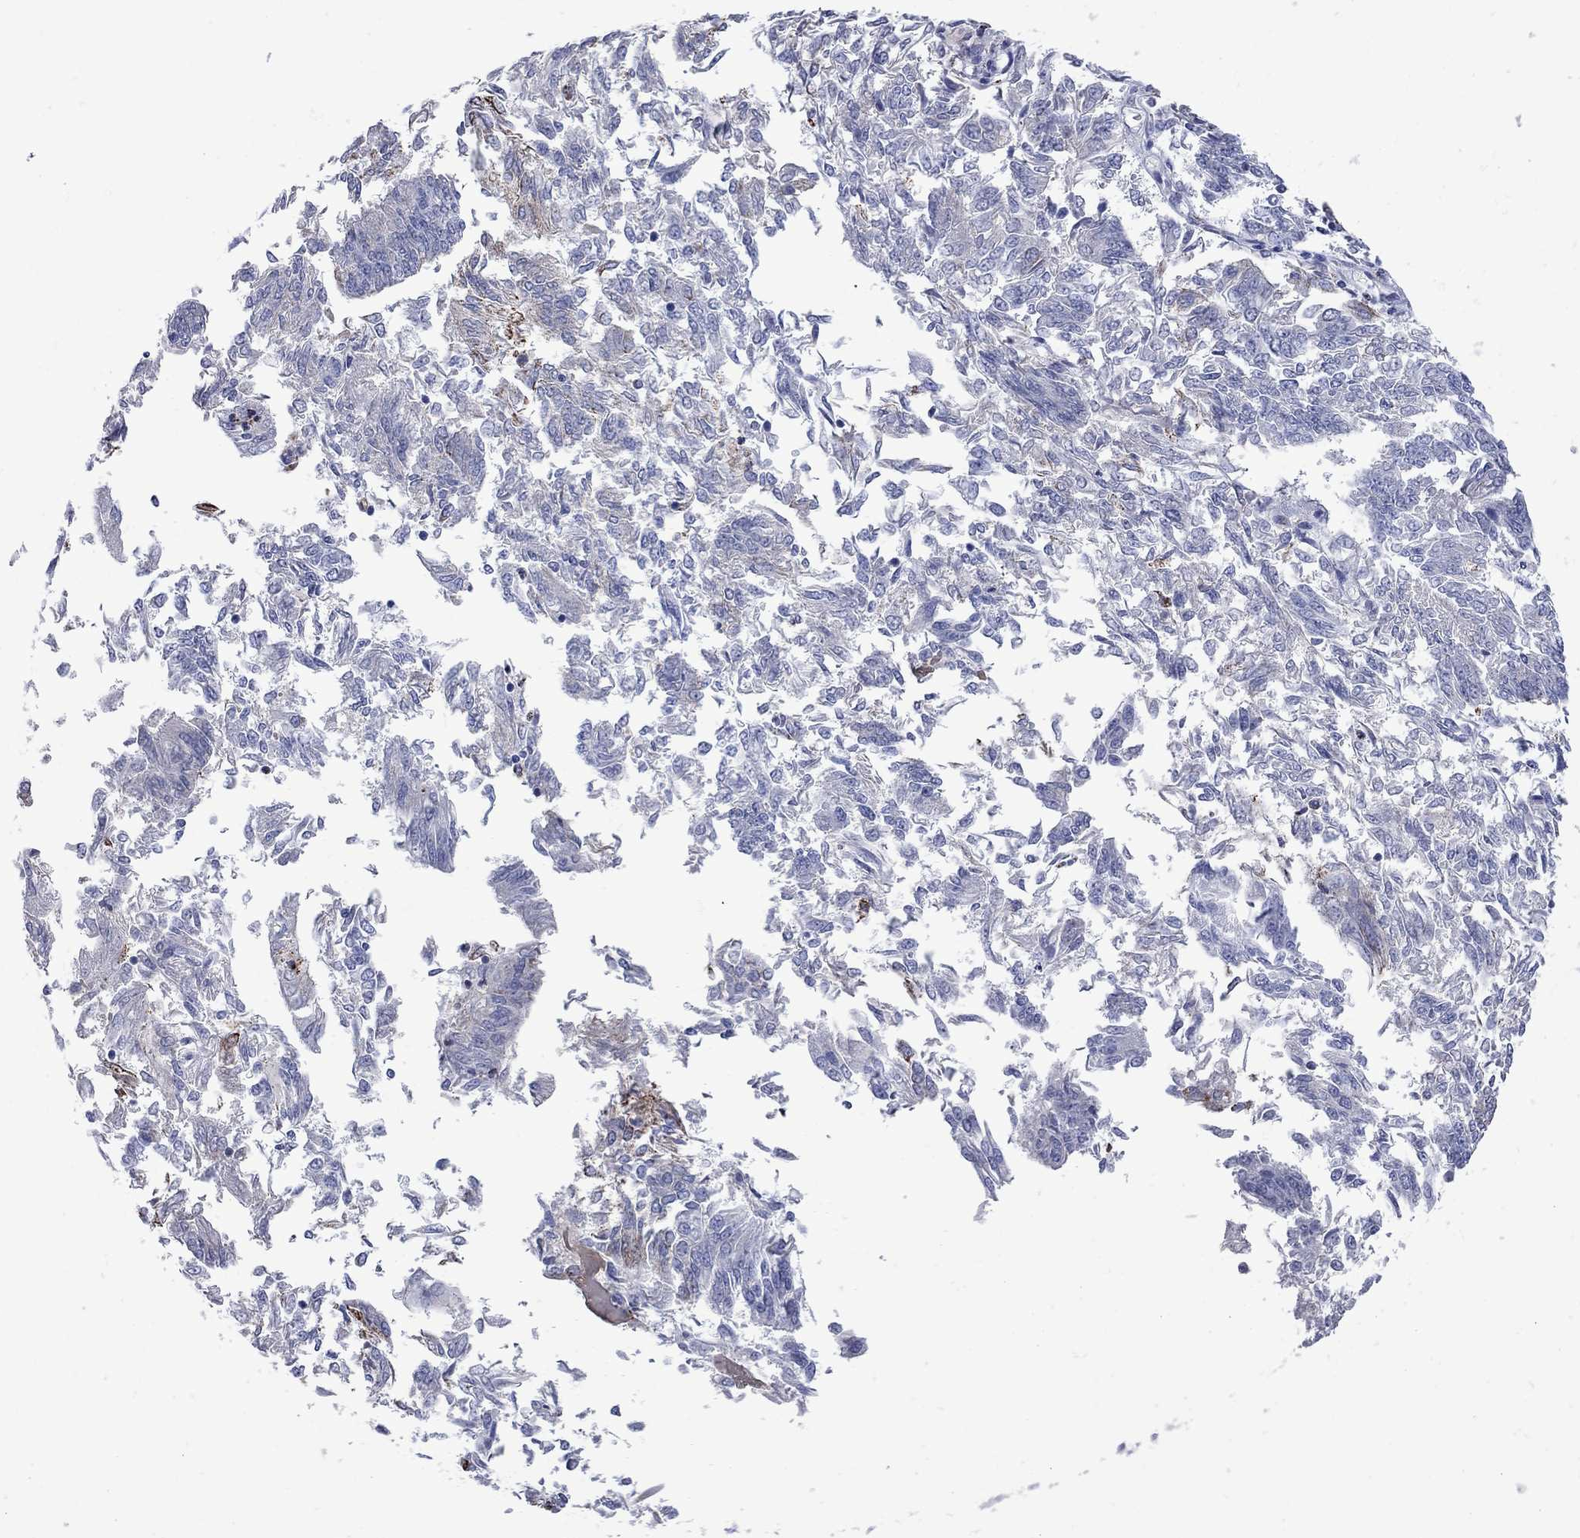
{"staining": {"intensity": "moderate", "quantity": "<25%", "location": "cytoplasmic/membranous"}, "tissue": "endometrial cancer", "cell_type": "Tumor cells", "image_type": "cancer", "snomed": [{"axis": "morphology", "description": "Adenocarcinoma, NOS"}, {"axis": "topography", "description": "Endometrium"}], "caption": "Adenocarcinoma (endometrial) was stained to show a protein in brown. There is low levels of moderate cytoplasmic/membranous expression in approximately <25% of tumor cells.", "gene": "SESTD1", "patient": {"sex": "female", "age": 58}}